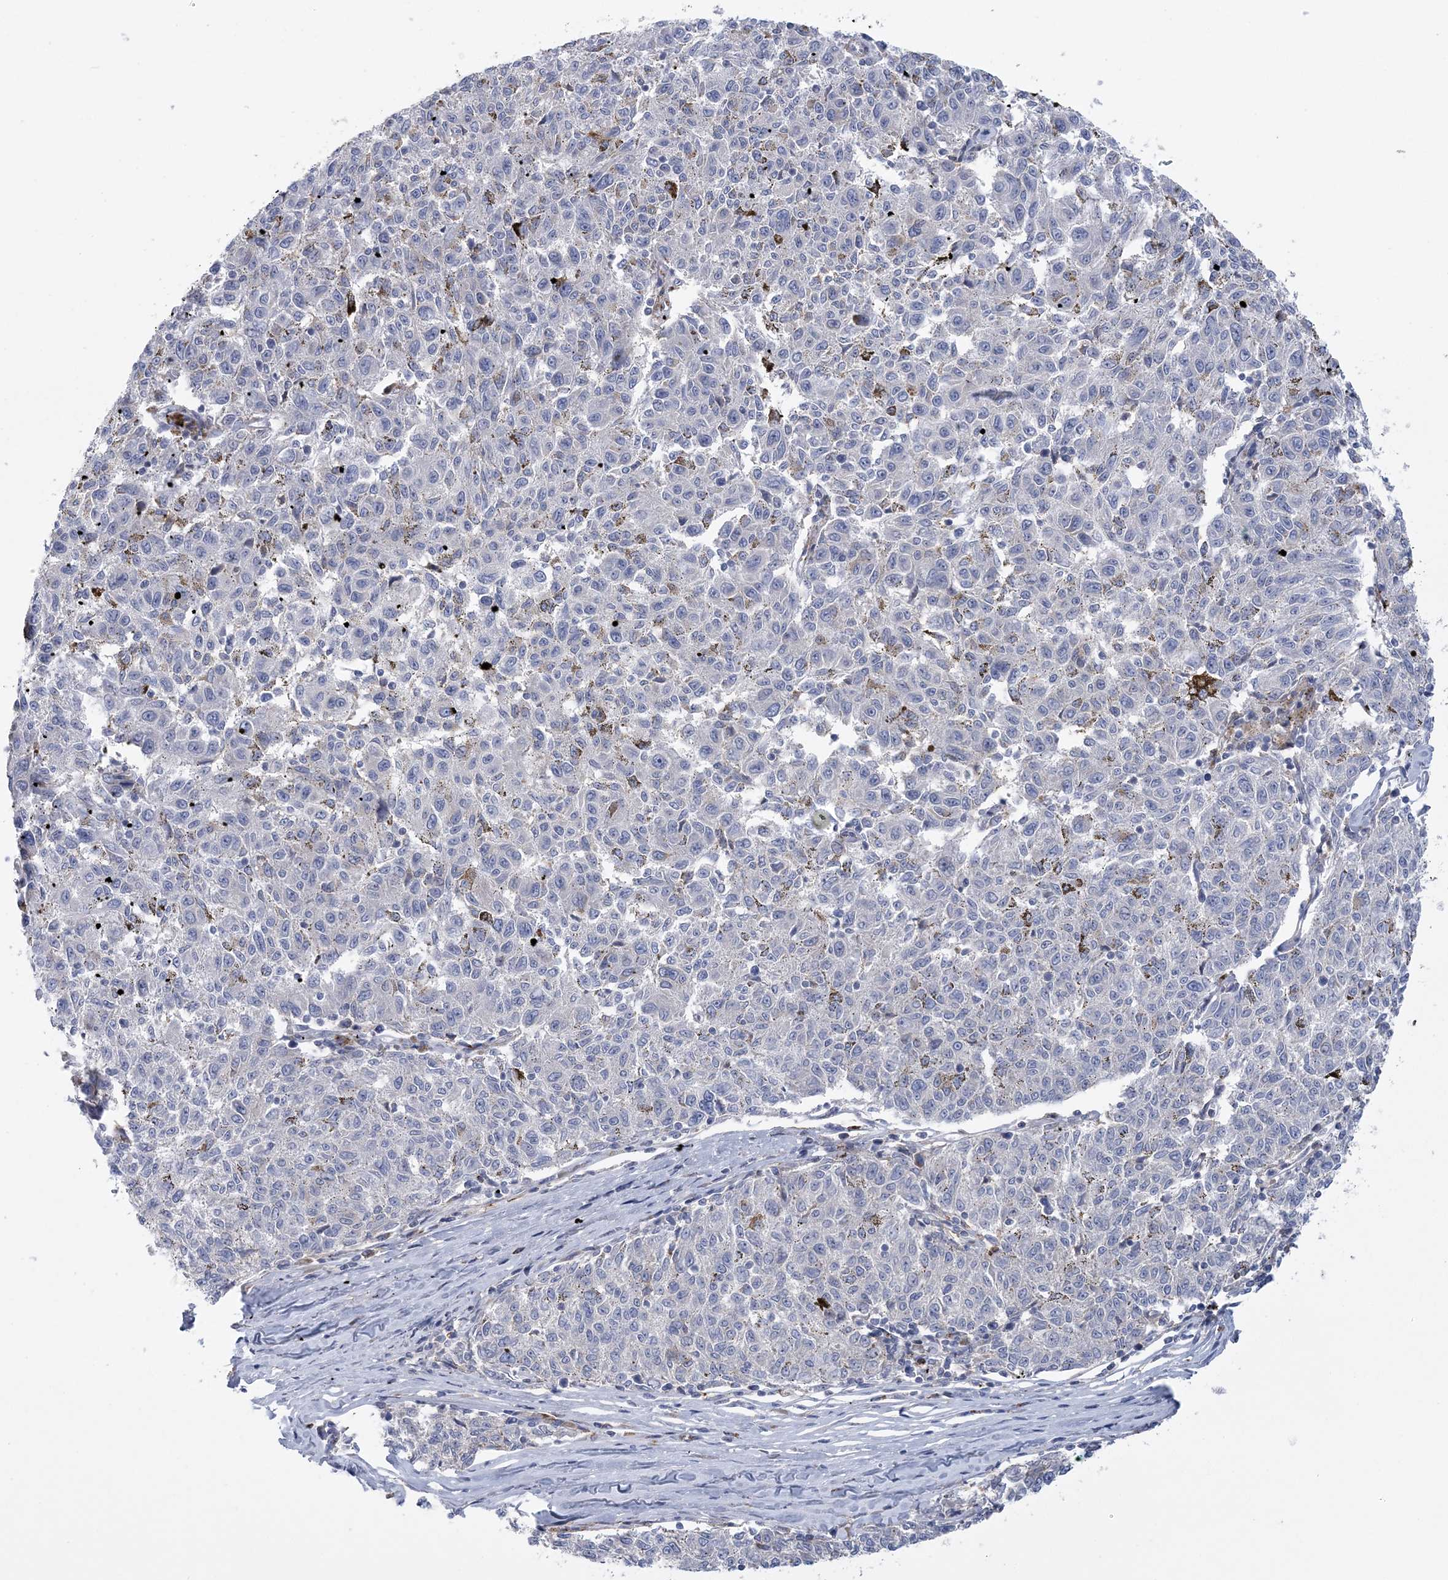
{"staining": {"intensity": "negative", "quantity": "none", "location": "none"}, "tissue": "melanoma", "cell_type": "Tumor cells", "image_type": "cancer", "snomed": [{"axis": "morphology", "description": "Malignant melanoma, NOS"}, {"axis": "topography", "description": "Skin"}], "caption": "Tumor cells are negative for protein expression in human malignant melanoma. The staining was performed using DAB to visualize the protein expression in brown, while the nuclei were stained in blue with hematoxylin (Magnification: 20x).", "gene": "ARSJ", "patient": {"sex": "female", "age": 72}}